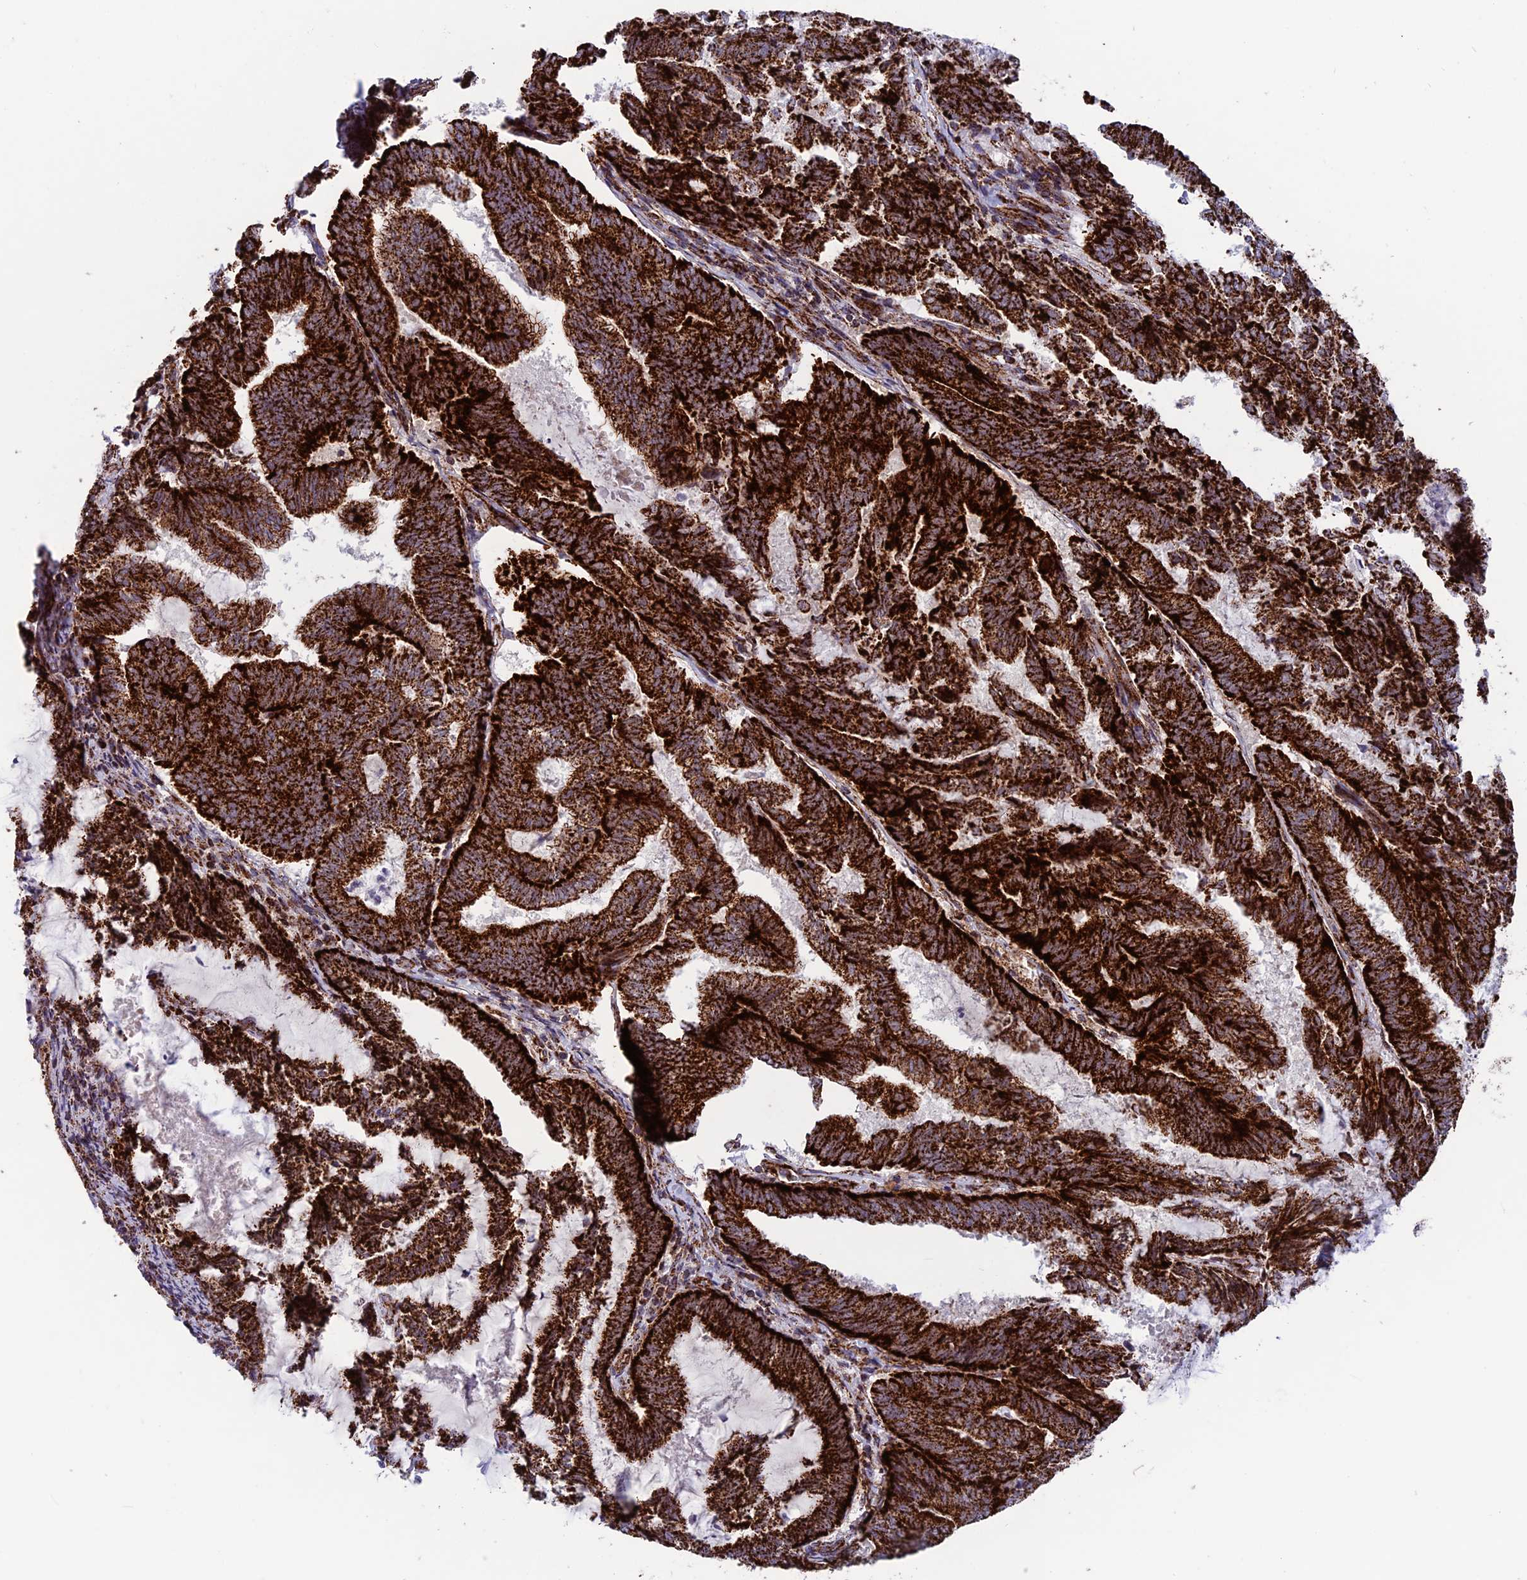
{"staining": {"intensity": "strong", "quantity": ">75%", "location": "cytoplasmic/membranous"}, "tissue": "endometrial cancer", "cell_type": "Tumor cells", "image_type": "cancer", "snomed": [{"axis": "morphology", "description": "Adenocarcinoma, NOS"}, {"axis": "topography", "description": "Endometrium"}], "caption": "Endometrial cancer (adenocarcinoma) tissue demonstrates strong cytoplasmic/membranous staining in about >75% of tumor cells, visualized by immunohistochemistry.", "gene": "MRPS18B", "patient": {"sex": "female", "age": 80}}